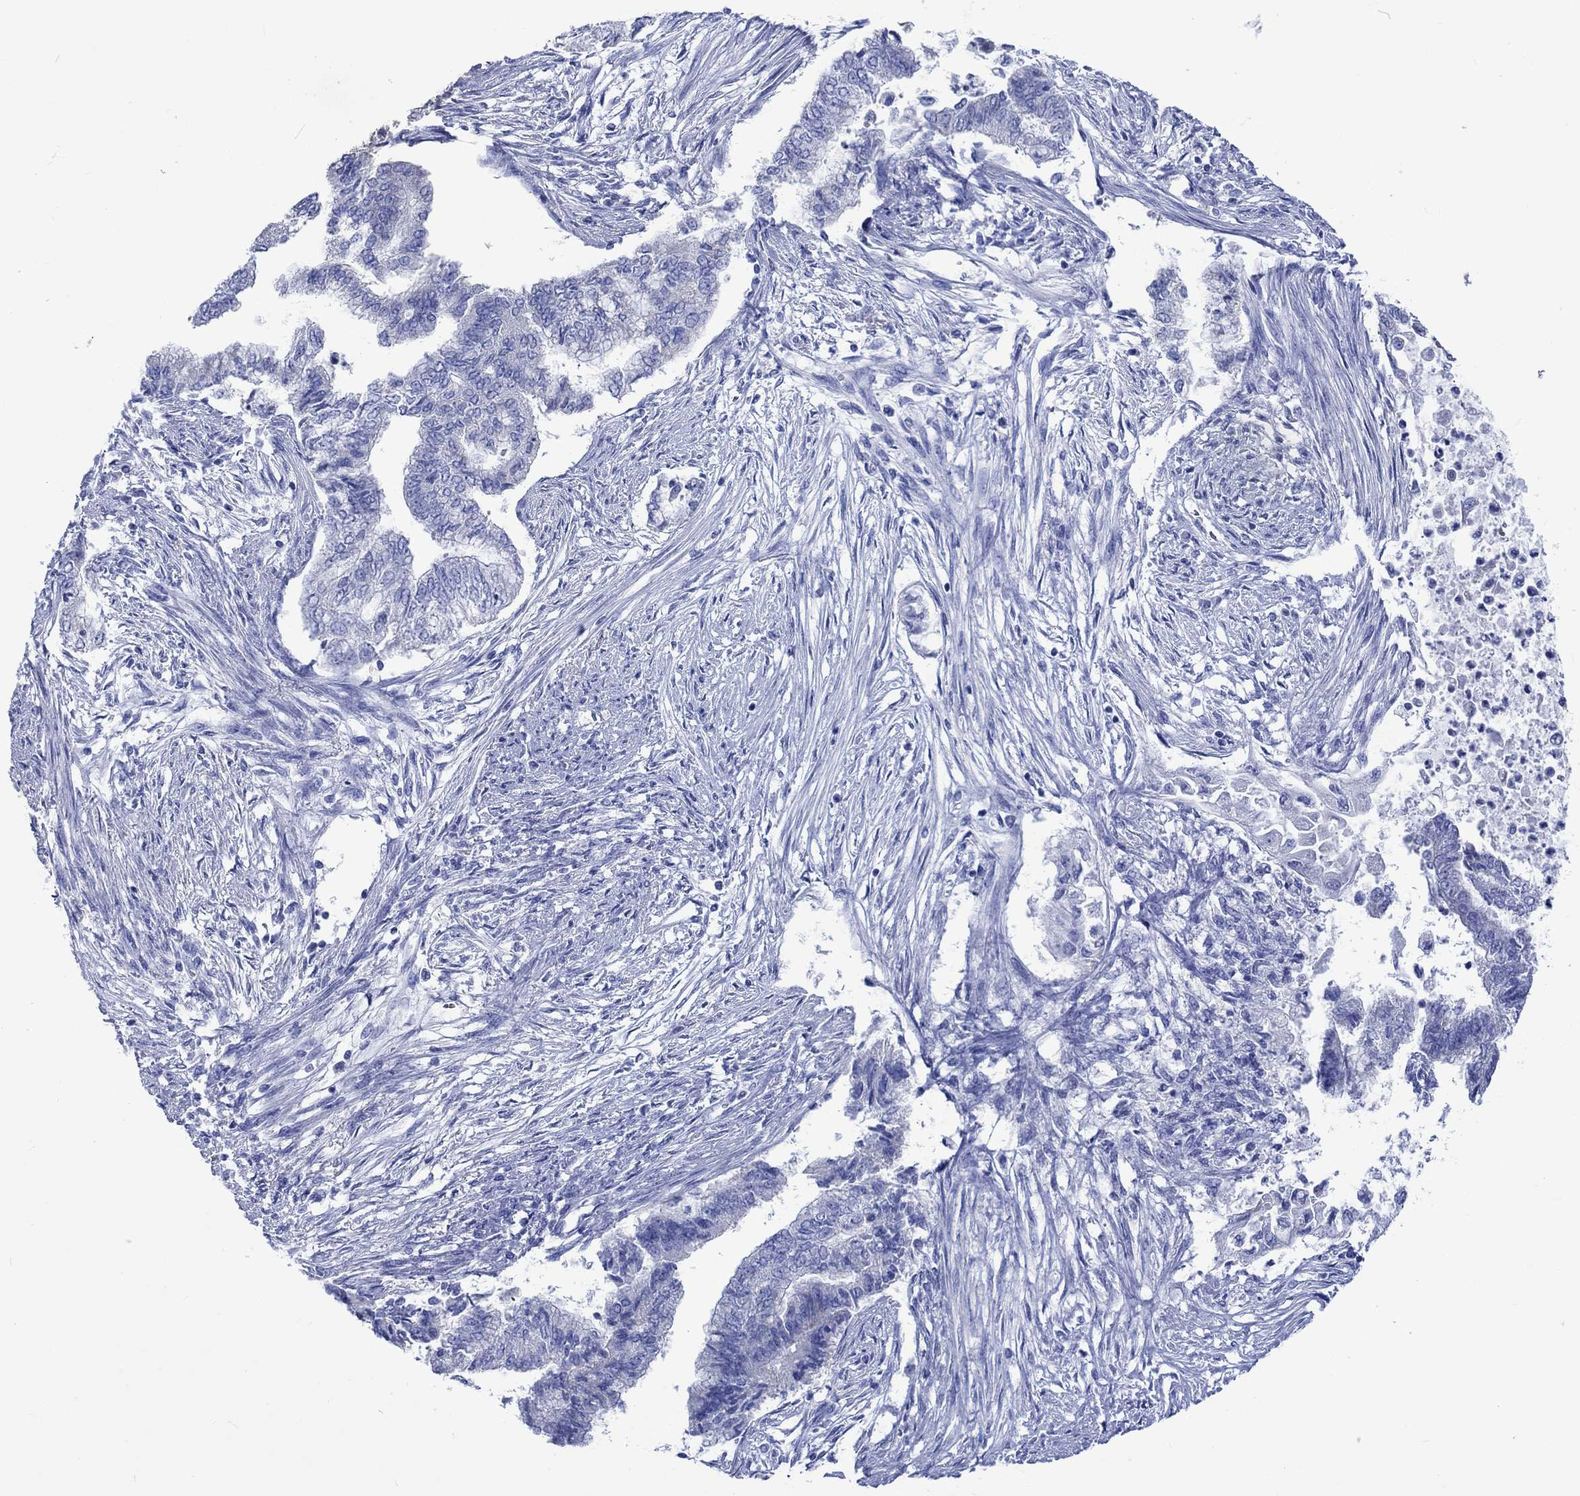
{"staining": {"intensity": "negative", "quantity": "none", "location": "none"}, "tissue": "endometrial cancer", "cell_type": "Tumor cells", "image_type": "cancer", "snomed": [{"axis": "morphology", "description": "Adenocarcinoma, NOS"}, {"axis": "topography", "description": "Endometrium"}], "caption": "The immunohistochemistry (IHC) image has no significant positivity in tumor cells of endometrial adenocarcinoma tissue.", "gene": "CPLX2", "patient": {"sex": "female", "age": 65}}